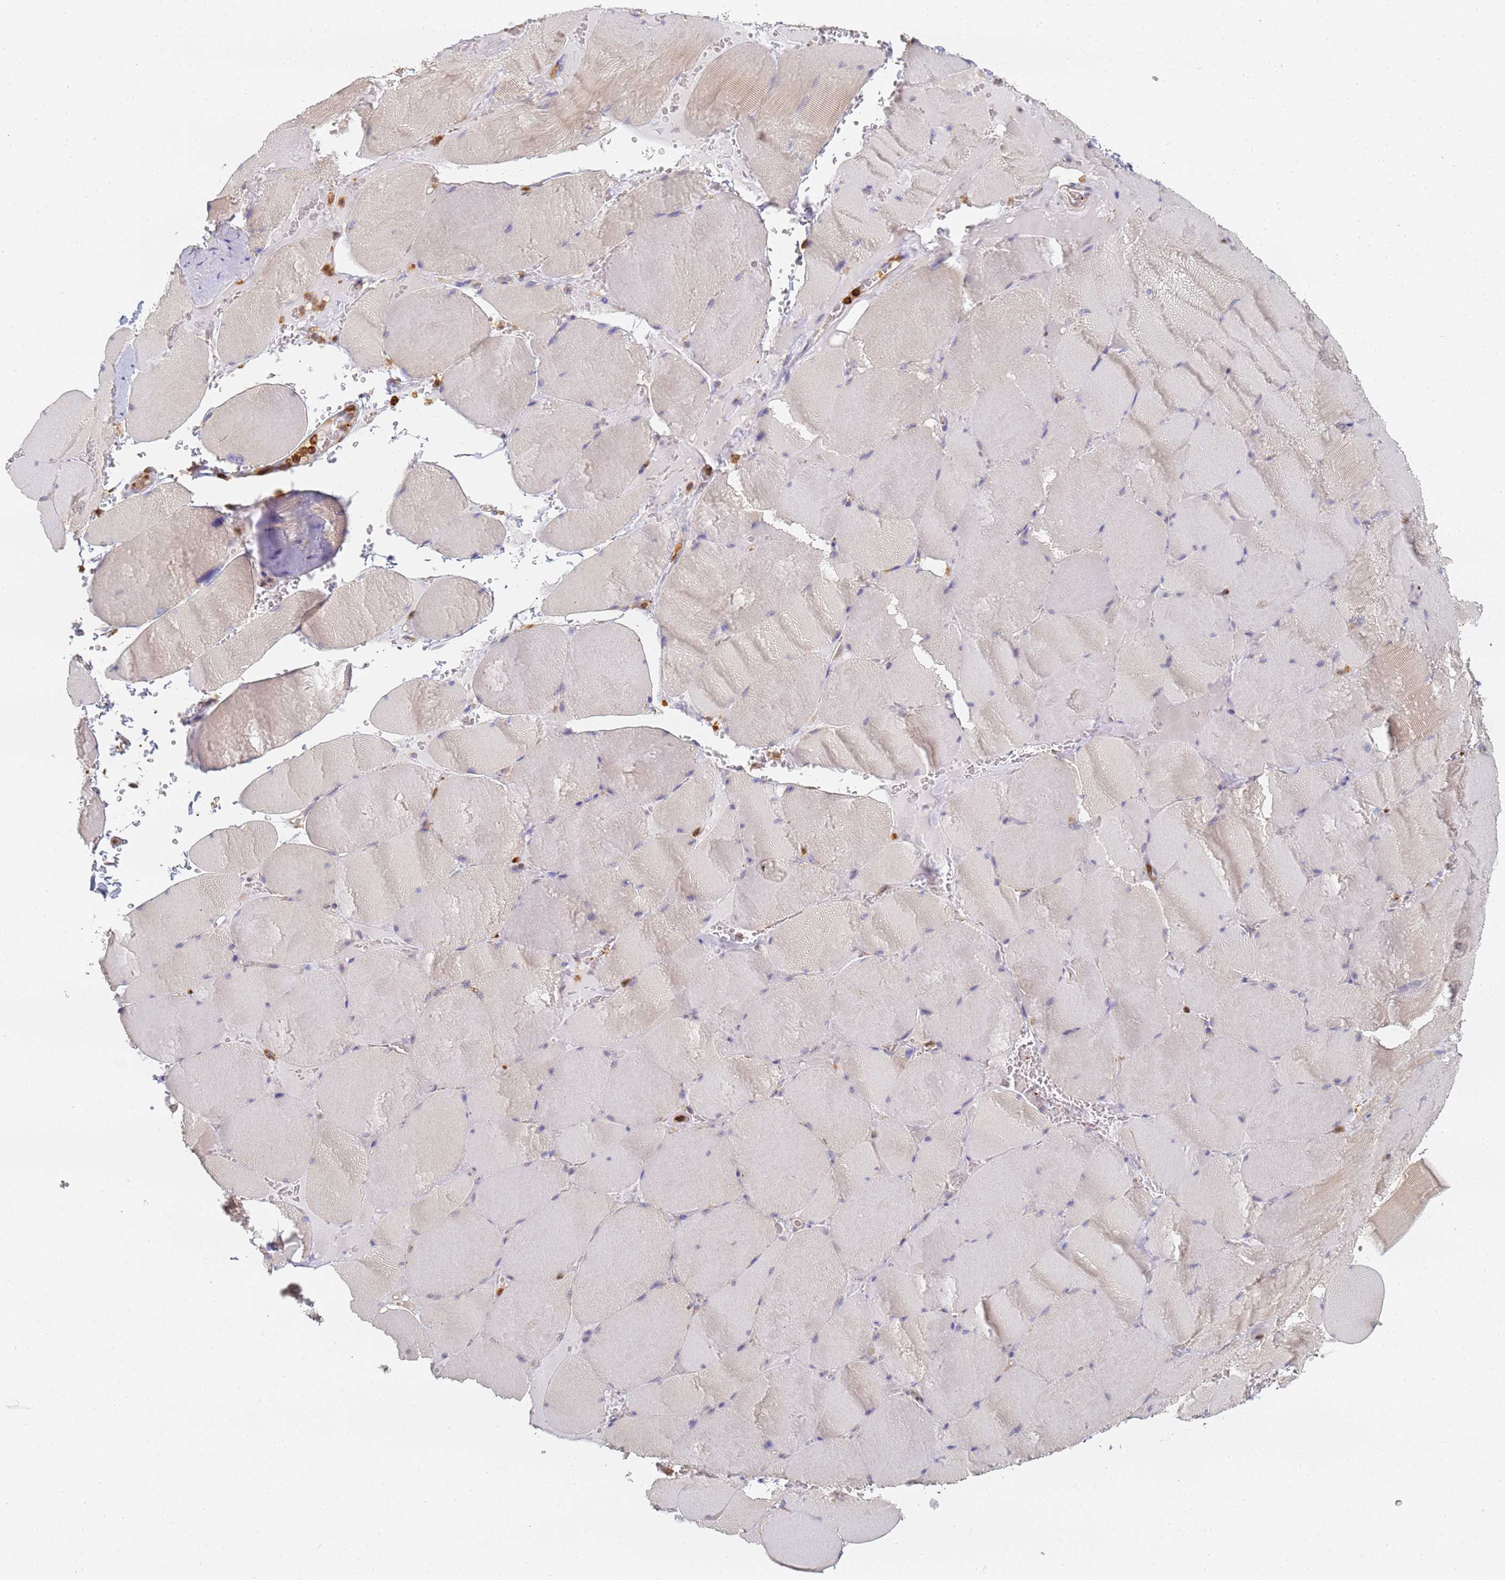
{"staining": {"intensity": "negative", "quantity": "none", "location": "none"}, "tissue": "skeletal muscle", "cell_type": "Myocytes", "image_type": "normal", "snomed": [{"axis": "morphology", "description": "Normal tissue, NOS"}, {"axis": "topography", "description": "Skeletal muscle"}, {"axis": "topography", "description": "Head-Neck"}], "caption": "The micrograph demonstrates no significant staining in myocytes of skeletal muscle.", "gene": "BIN2", "patient": {"sex": "male", "age": 66}}